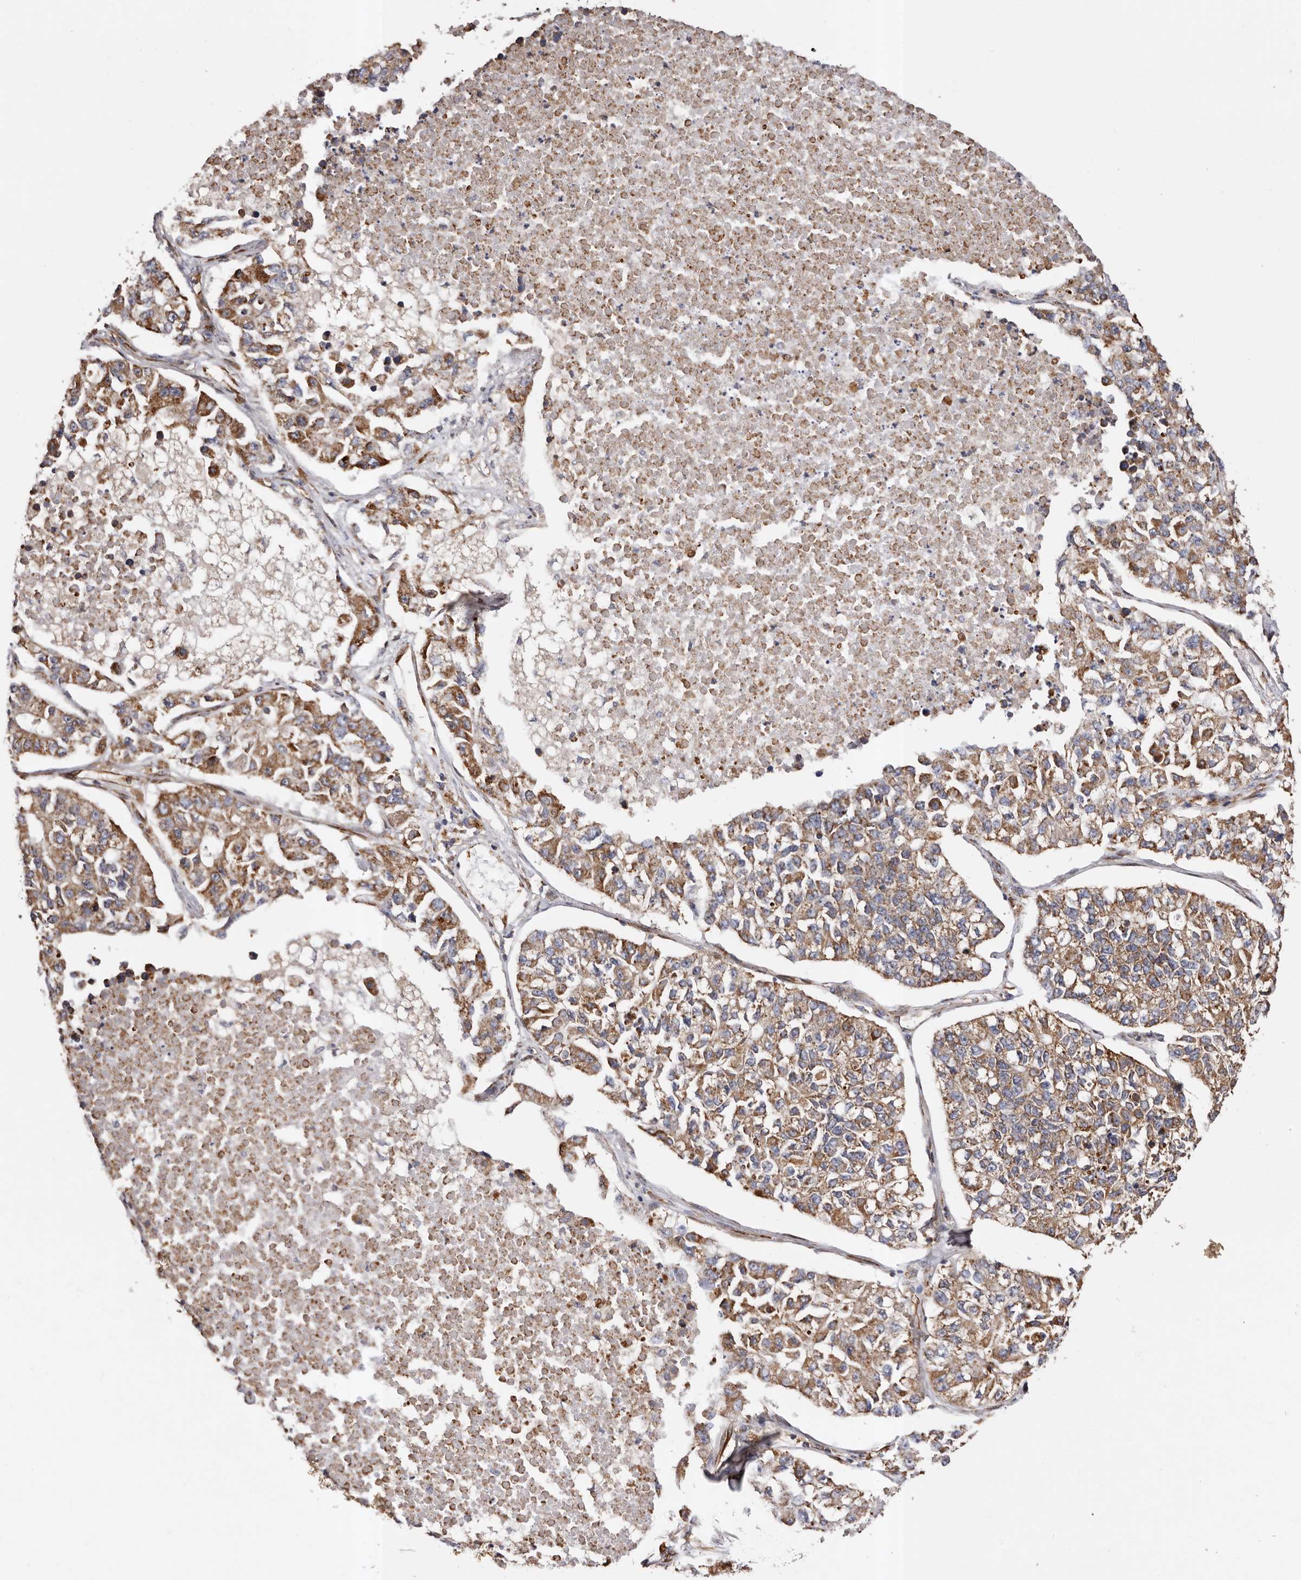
{"staining": {"intensity": "moderate", "quantity": ">75%", "location": "cytoplasmic/membranous"}, "tissue": "lung cancer", "cell_type": "Tumor cells", "image_type": "cancer", "snomed": [{"axis": "morphology", "description": "Adenocarcinoma, NOS"}, {"axis": "topography", "description": "Lung"}], "caption": "Immunohistochemistry micrograph of neoplastic tissue: lung adenocarcinoma stained using immunohistochemistry (IHC) exhibits medium levels of moderate protein expression localized specifically in the cytoplasmic/membranous of tumor cells, appearing as a cytoplasmic/membranous brown color.", "gene": "COQ8B", "patient": {"sex": "male", "age": 49}}